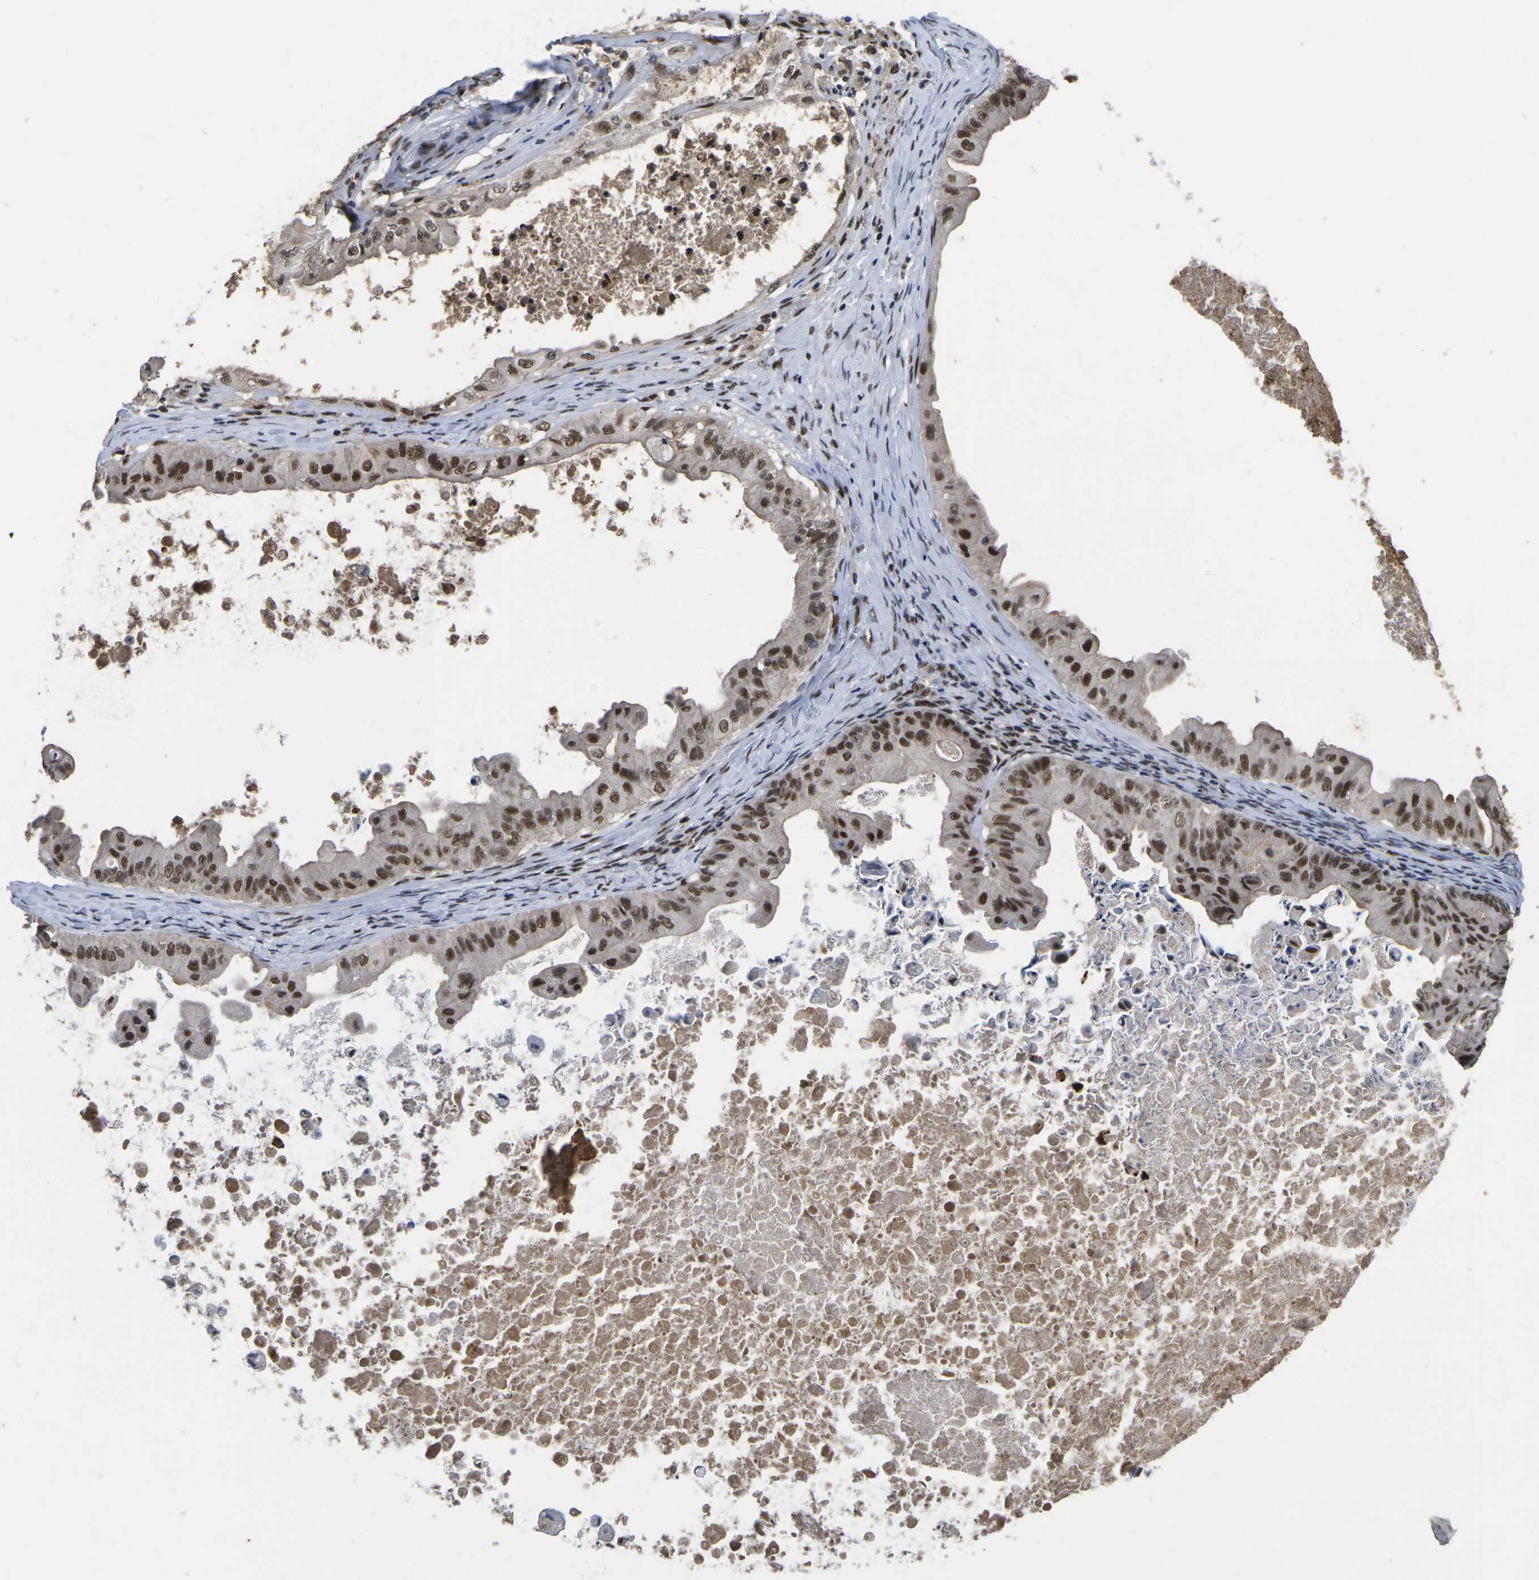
{"staining": {"intensity": "strong", "quantity": ">75%", "location": "nuclear"}, "tissue": "ovarian cancer", "cell_type": "Tumor cells", "image_type": "cancer", "snomed": [{"axis": "morphology", "description": "Cystadenocarcinoma, mucinous, NOS"}, {"axis": "topography", "description": "Ovary"}], "caption": "Strong nuclear staining for a protein is seen in about >75% of tumor cells of ovarian cancer using immunohistochemistry.", "gene": "GTF2E1", "patient": {"sex": "female", "age": 37}}